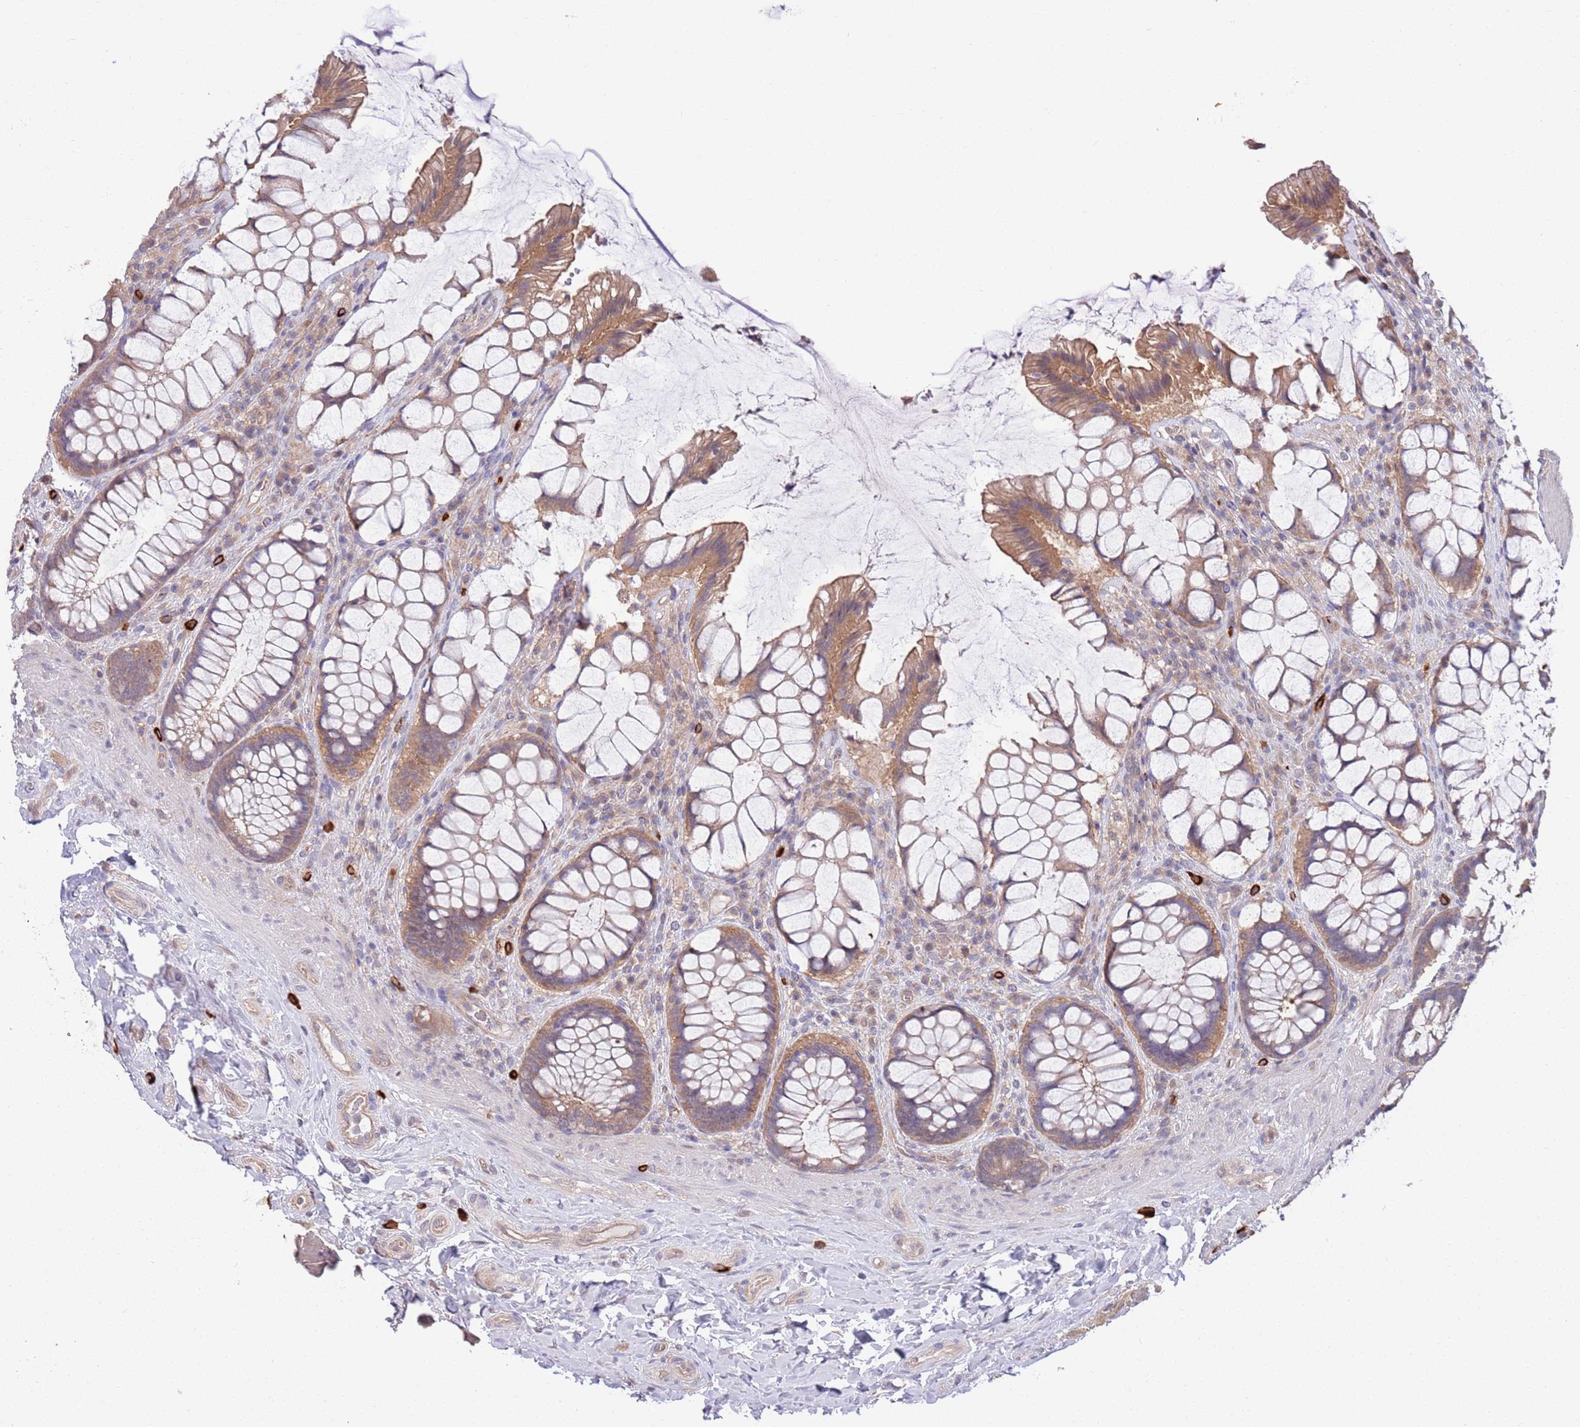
{"staining": {"intensity": "moderate", "quantity": ">75%", "location": "cytoplasmic/membranous"}, "tissue": "rectum", "cell_type": "Glandular cells", "image_type": "normal", "snomed": [{"axis": "morphology", "description": "Normal tissue, NOS"}, {"axis": "topography", "description": "Rectum"}], "caption": "Moderate cytoplasmic/membranous expression for a protein is present in about >75% of glandular cells of normal rectum using immunohistochemistry.", "gene": "MARVELD2", "patient": {"sex": "female", "age": 58}}